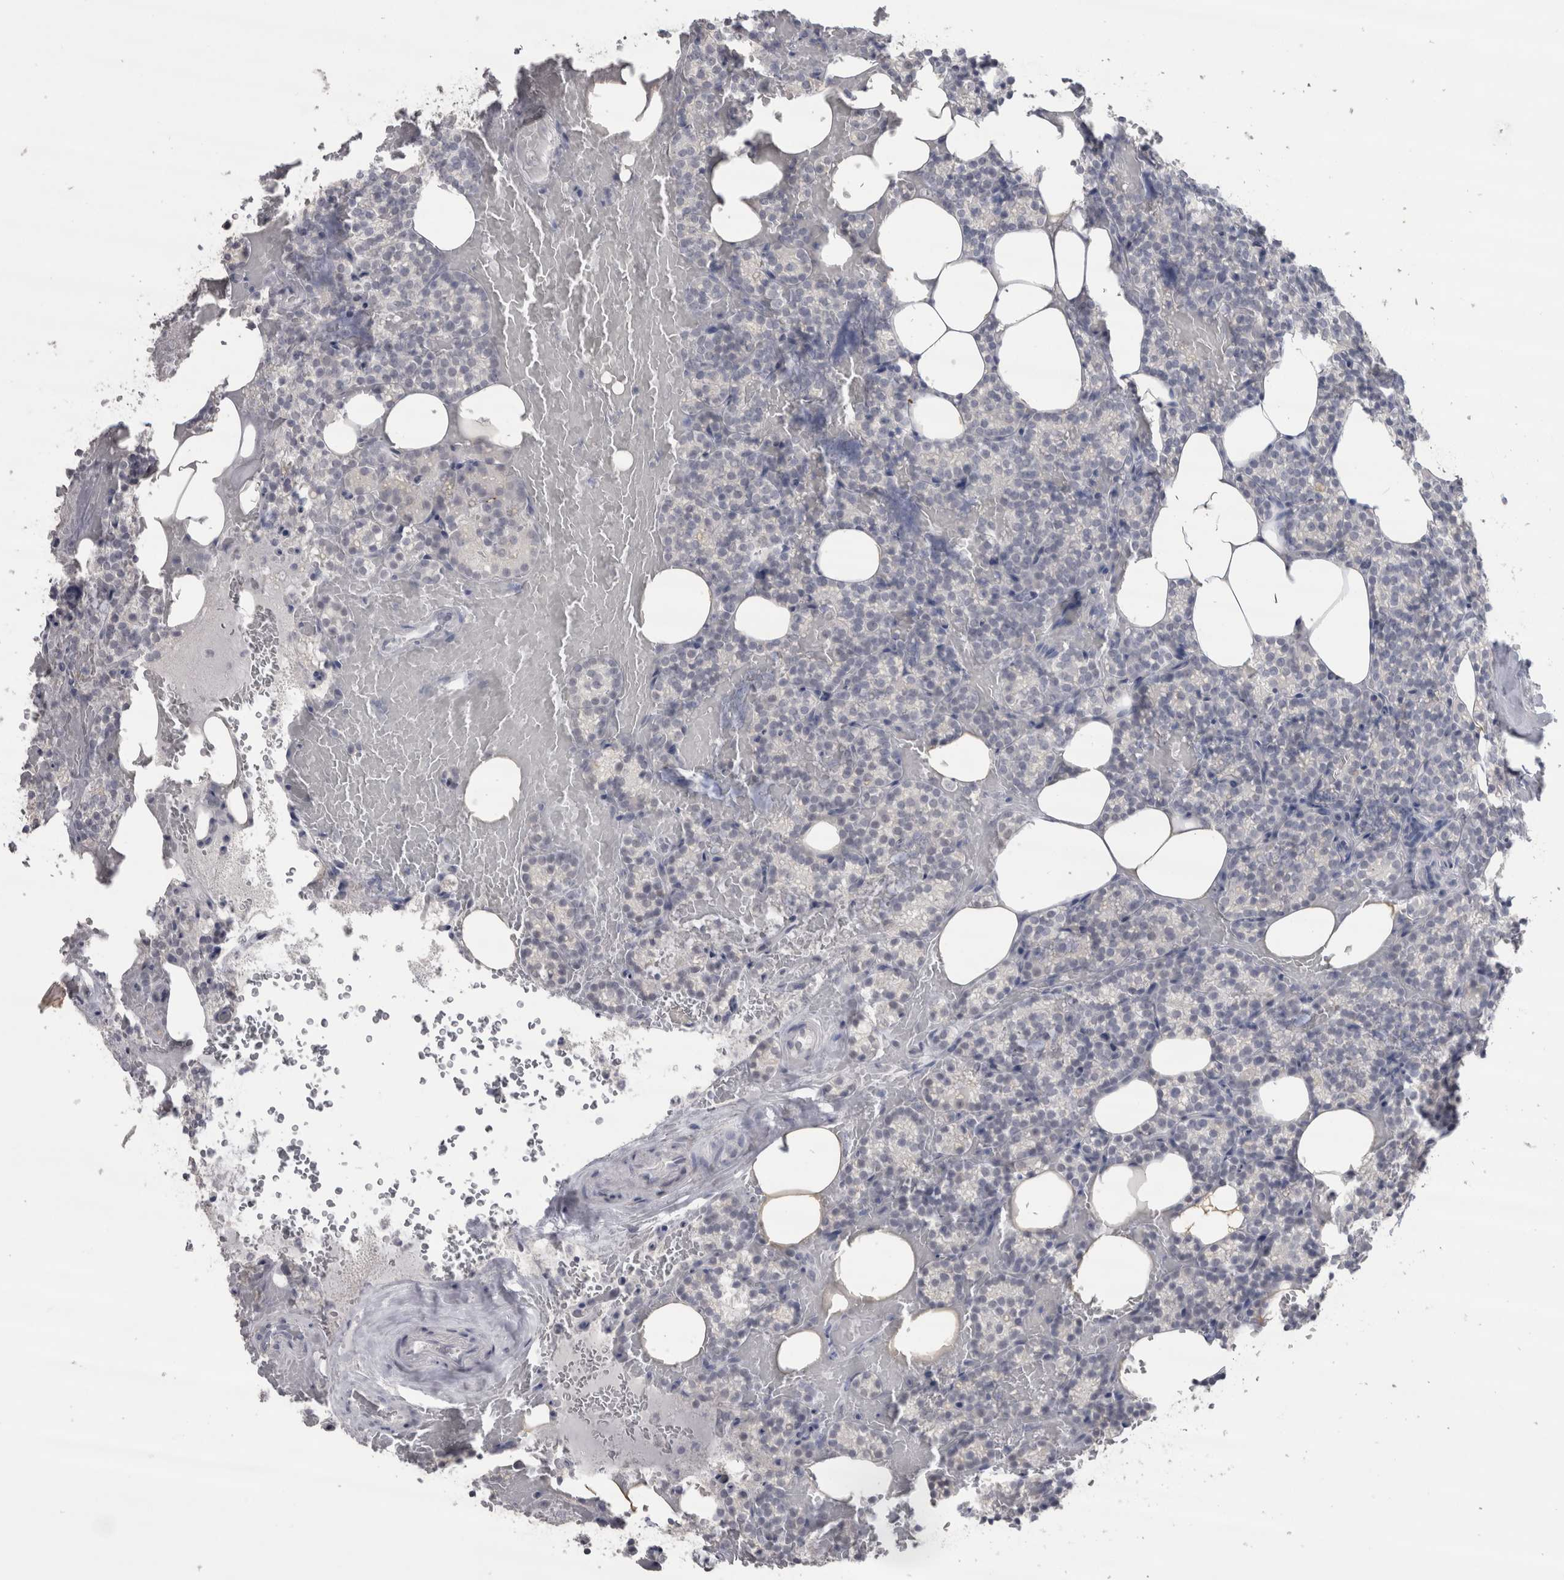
{"staining": {"intensity": "negative", "quantity": "none", "location": "none"}, "tissue": "parathyroid gland", "cell_type": "Glandular cells", "image_type": "normal", "snomed": [{"axis": "morphology", "description": "Normal tissue, NOS"}, {"axis": "topography", "description": "Parathyroid gland"}], "caption": "This is a image of IHC staining of benign parathyroid gland, which shows no positivity in glandular cells.", "gene": "CDH17", "patient": {"sex": "female", "age": 78}}